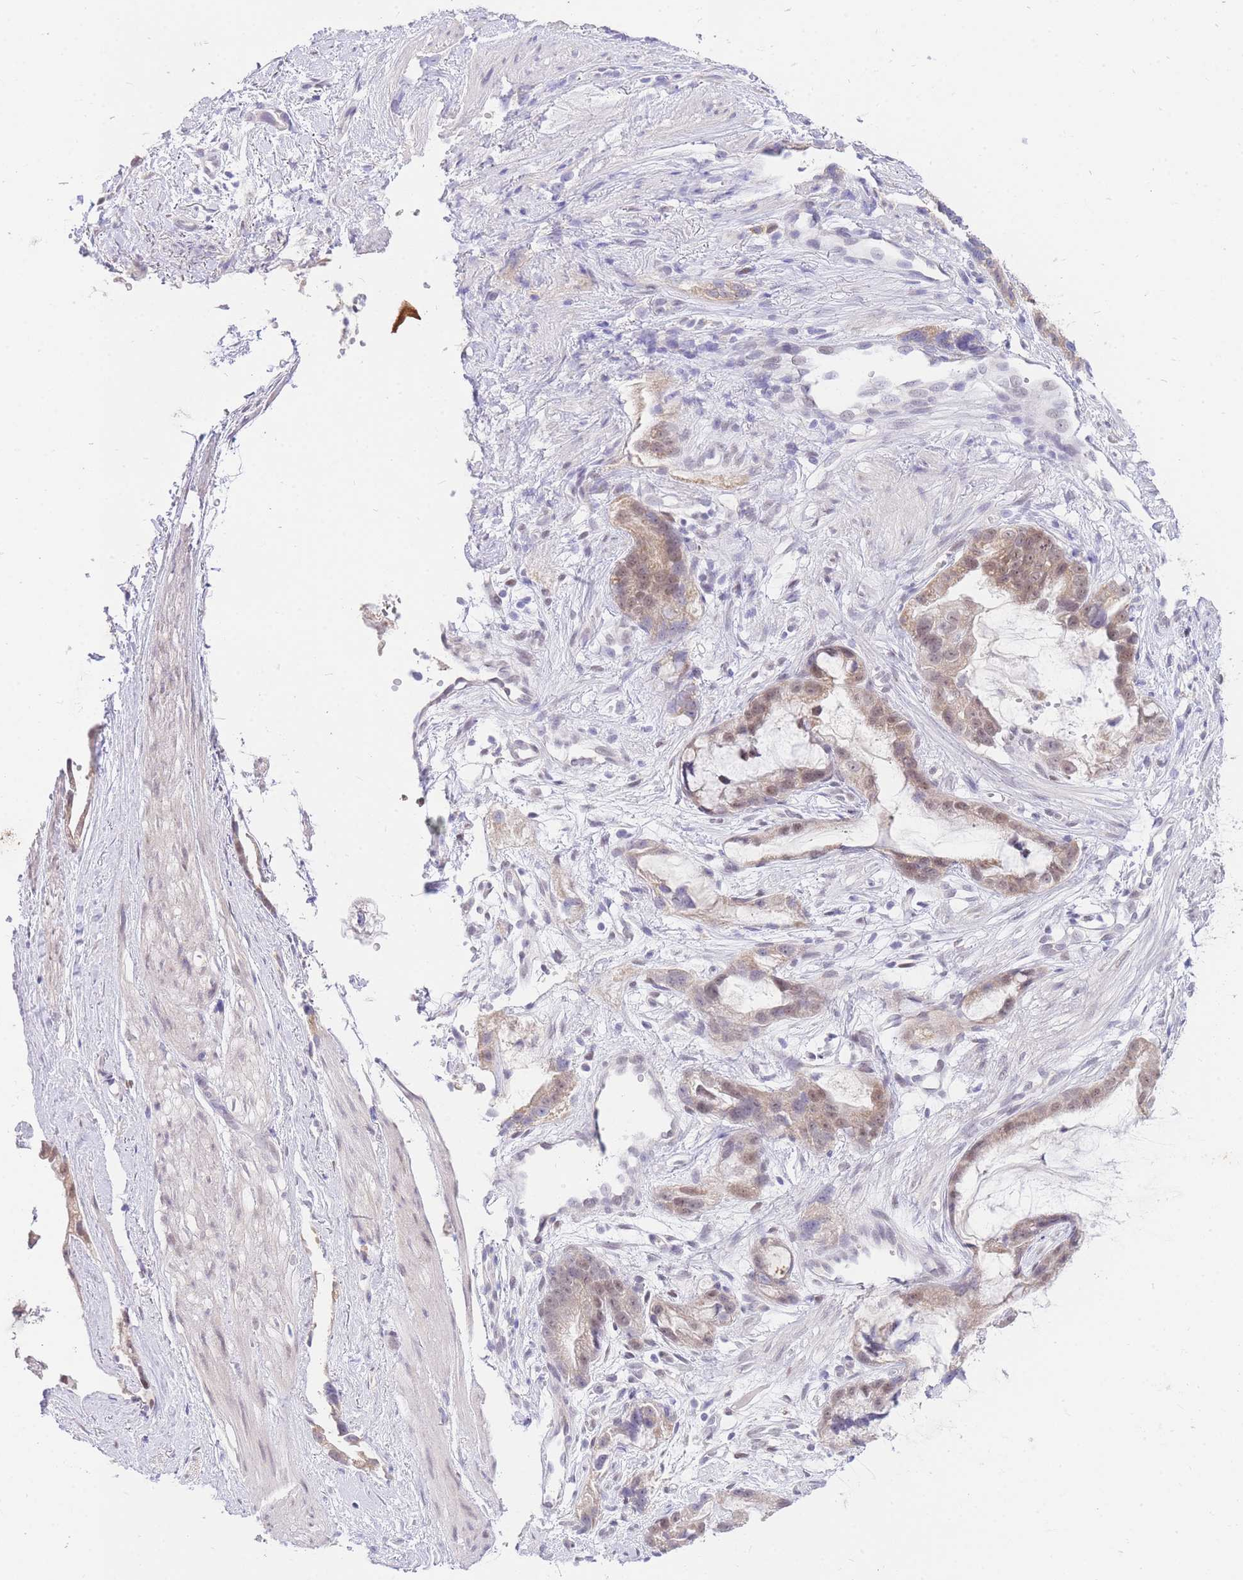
{"staining": {"intensity": "weak", "quantity": ">75%", "location": "cytoplasmic/membranous,nuclear"}, "tissue": "stomach cancer", "cell_type": "Tumor cells", "image_type": "cancer", "snomed": [{"axis": "morphology", "description": "Adenocarcinoma, NOS"}, {"axis": "topography", "description": "Stomach"}], "caption": "IHC histopathology image of stomach cancer stained for a protein (brown), which demonstrates low levels of weak cytoplasmic/membranous and nuclear staining in about >75% of tumor cells.", "gene": "UBXN7", "patient": {"sex": "male", "age": 55}}